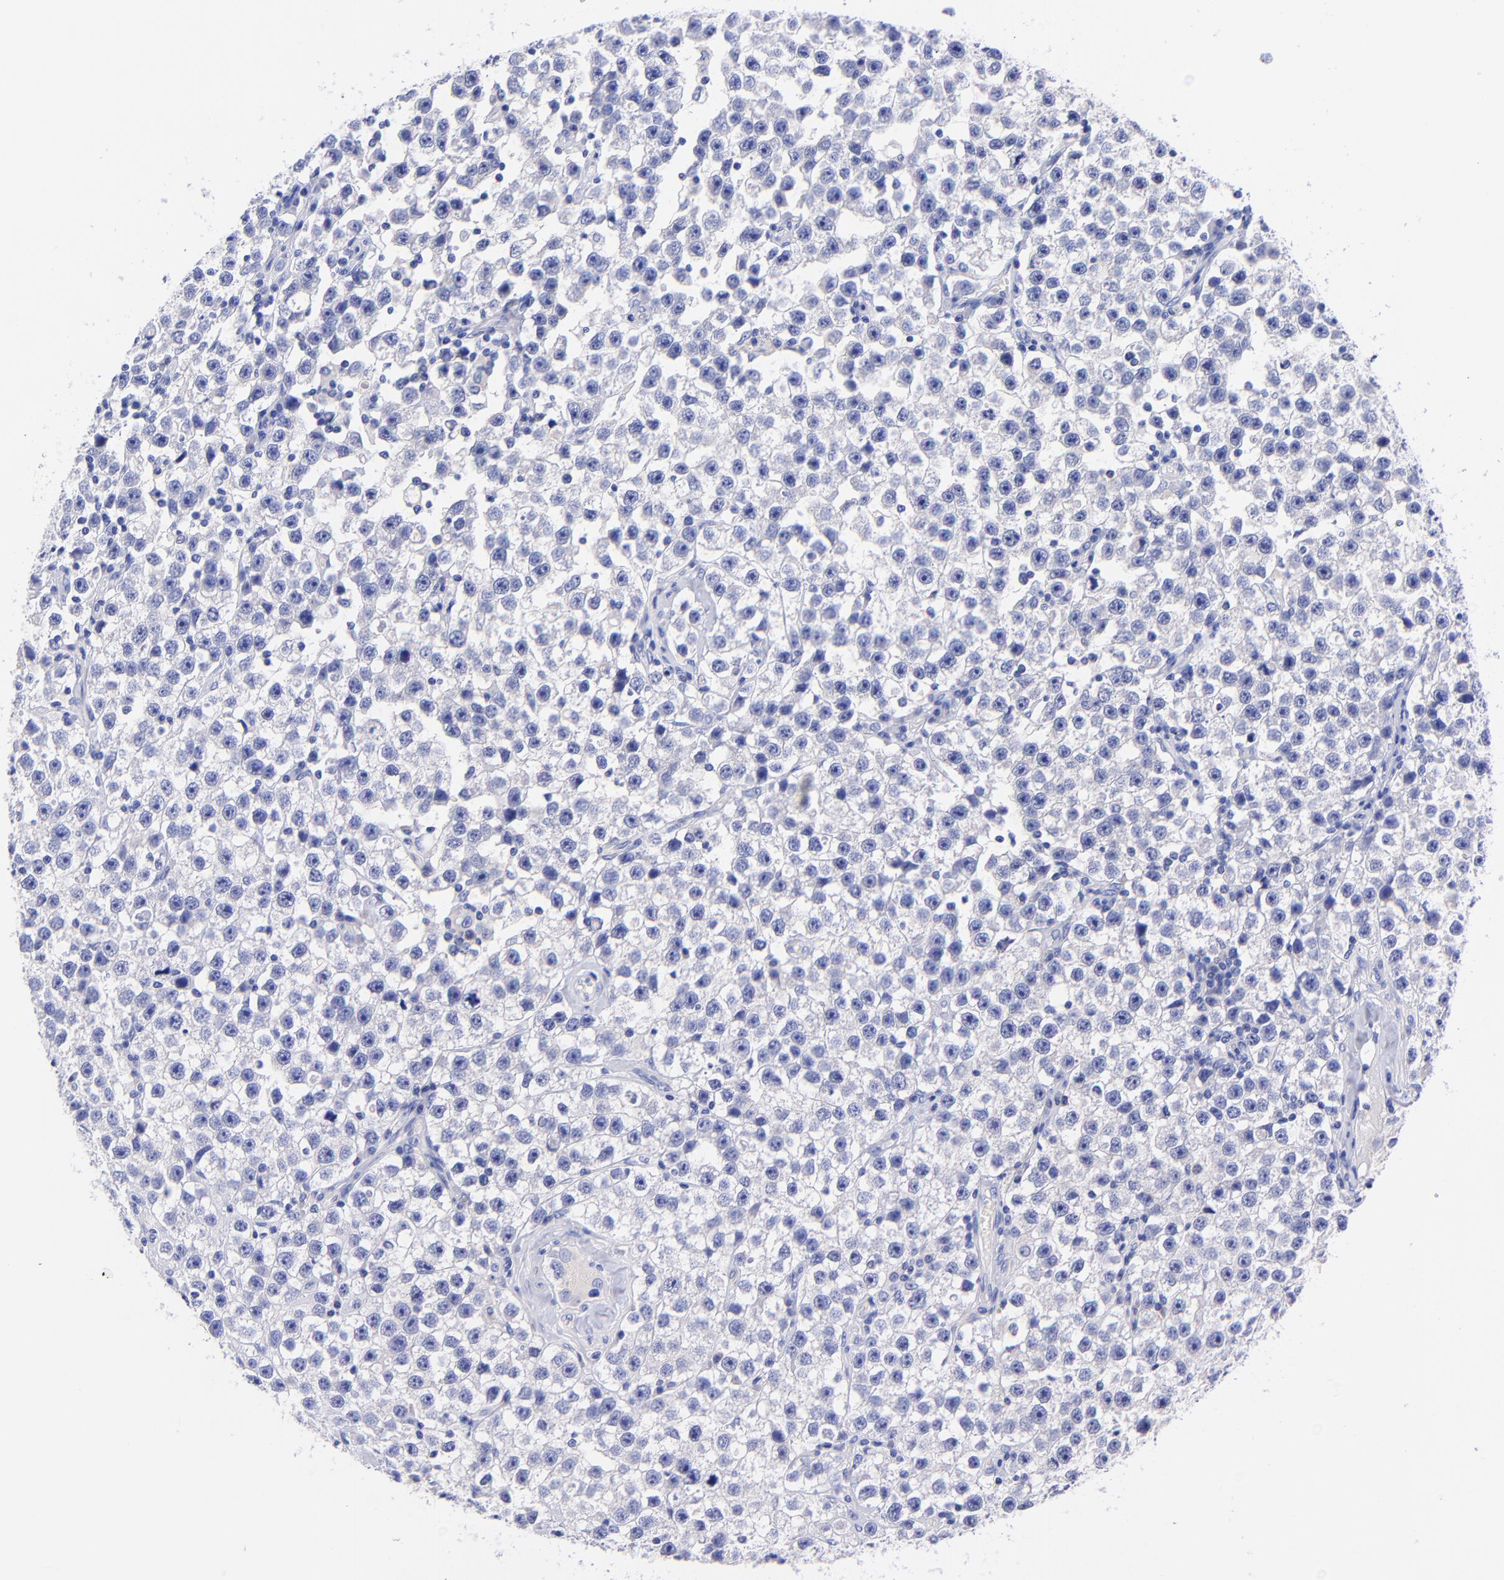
{"staining": {"intensity": "negative", "quantity": "none", "location": "none"}, "tissue": "testis cancer", "cell_type": "Tumor cells", "image_type": "cancer", "snomed": [{"axis": "morphology", "description": "Seminoma, NOS"}, {"axis": "topography", "description": "Testis"}], "caption": "High magnification brightfield microscopy of testis cancer stained with DAB (brown) and counterstained with hematoxylin (blue): tumor cells show no significant staining.", "gene": "GPHN", "patient": {"sex": "male", "age": 32}}